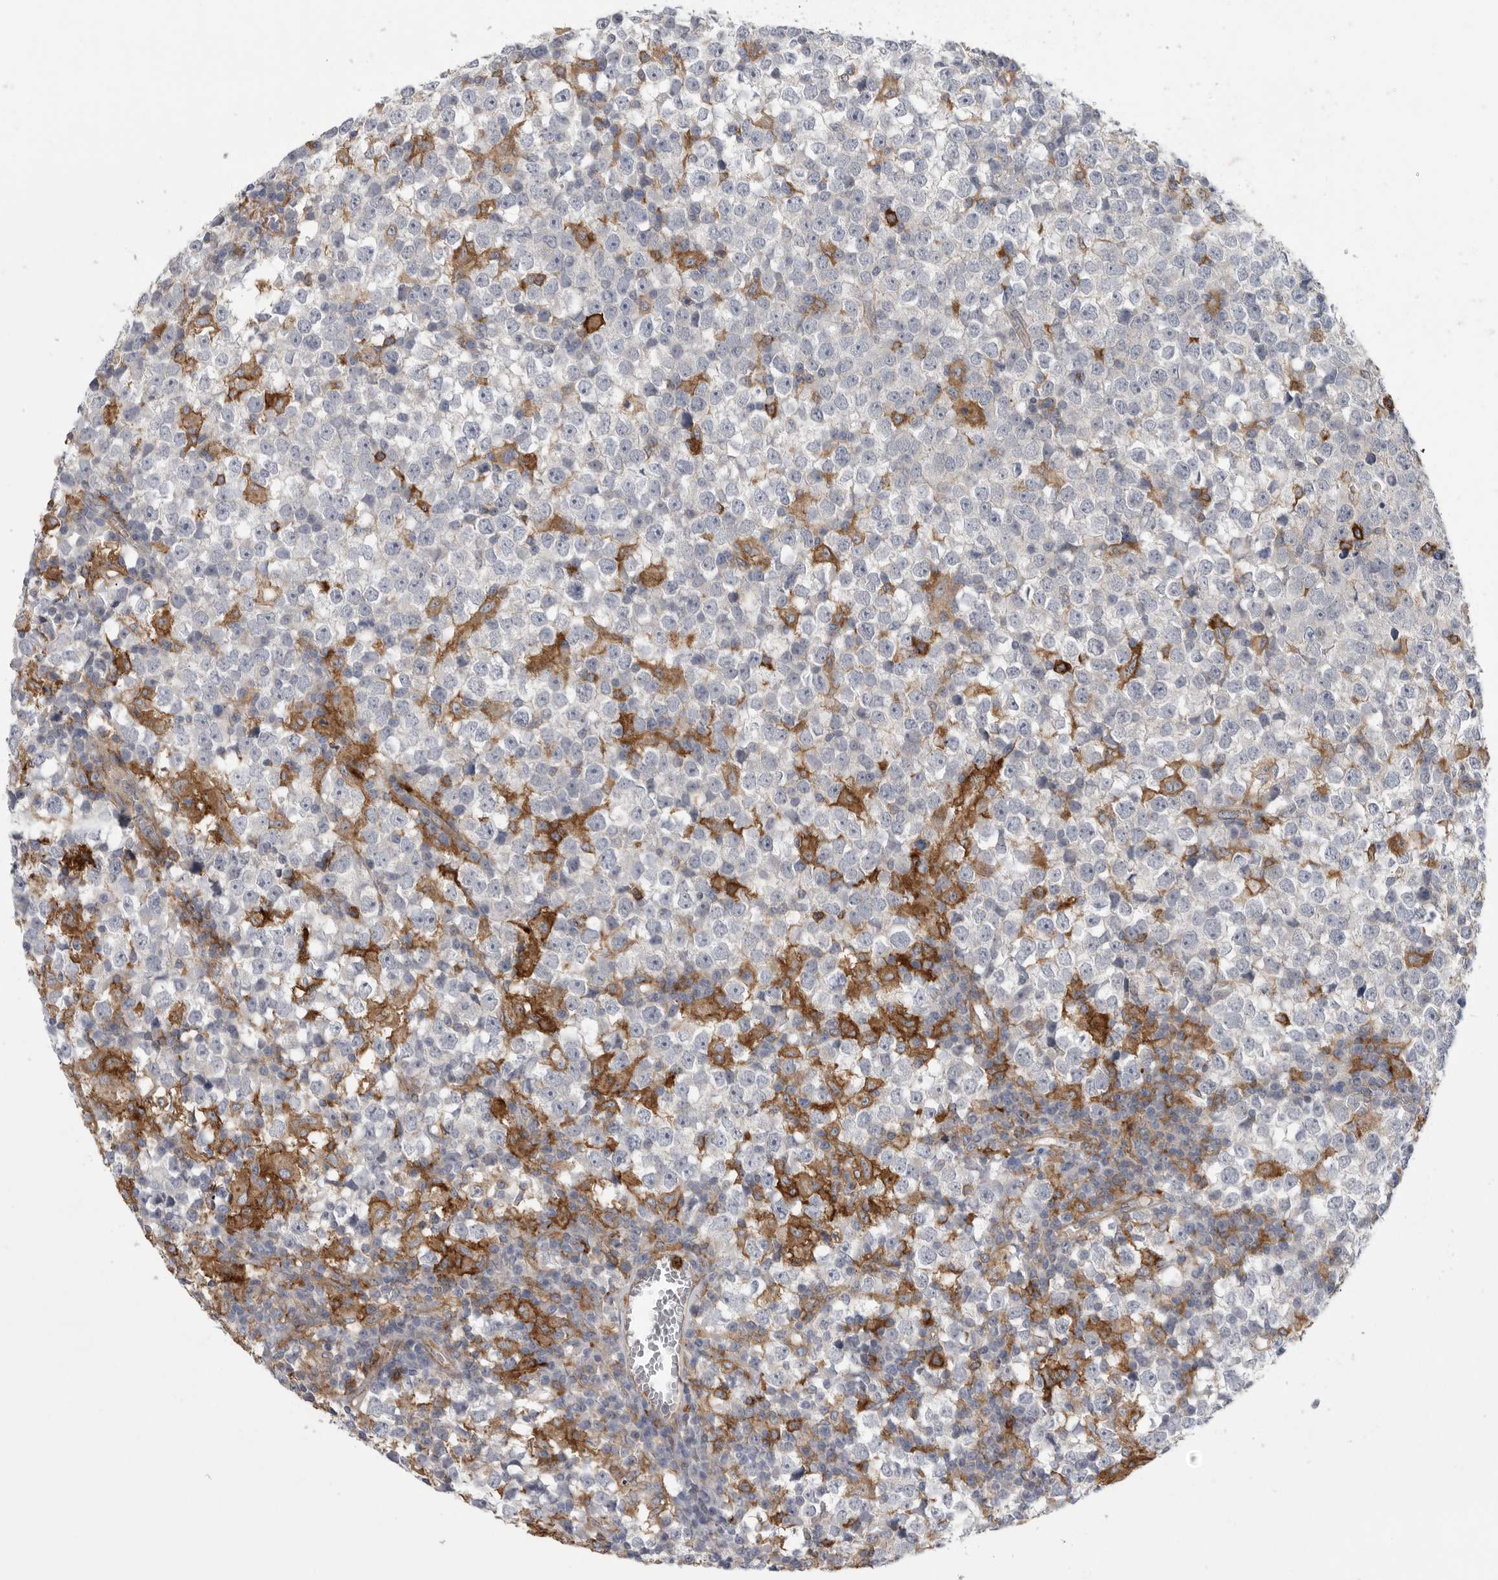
{"staining": {"intensity": "negative", "quantity": "none", "location": "none"}, "tissue": "testis cancer", "cell_type": "Tumor cells", "image_type": "cancer", "snomed": [{"axis": "morphology", "description": "Seminoma, NOS"}, {"axis": "topography", "description": "Testis"}], "caption": "DAB immunohistochemical staining of seminoma (testis) demonstrates no significant staining in tumor cells.", "gene": "SIGLEC10", "patient": {"sex": "male", "age": 65}}